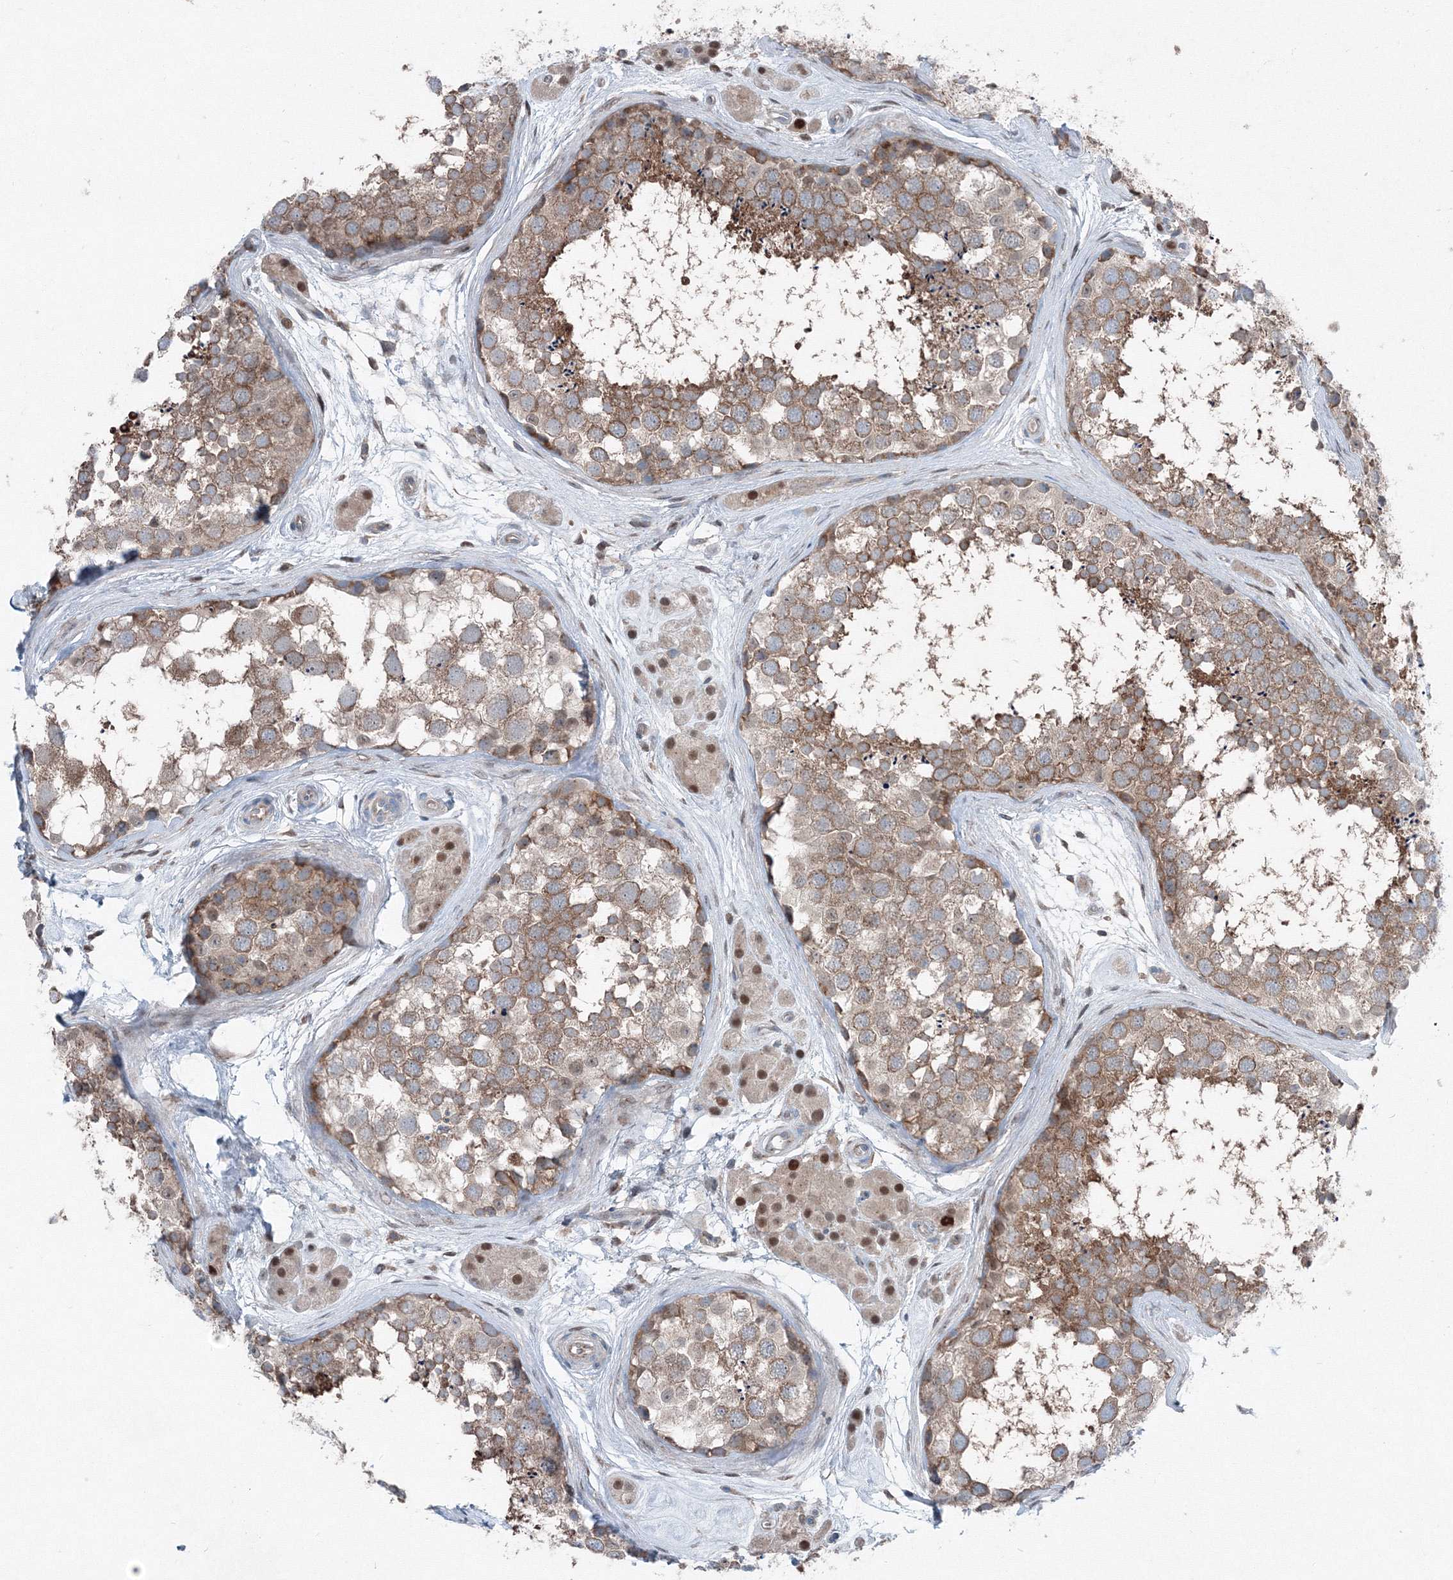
{"staining": {"intensity": "moderate", "quantity": ">75%", "location": "cytoplasmic/membranous"}, "tissue": "testis", "cell_type": "Cells in seminiferous ducts", "image_type": "normal", "snomed": [{"axis": "morphology", "description": "Normal tissue, NOS"}, {"axis": "topography", "description": "Testis"}], "caption": "This photomicrograph displays immunohistochemistry staining of unremarkable human testis, with medium moderate cytoplasmic/membranous positivity in approximately >75% of cells in seminiferous ducts.", "gene": "TPRKB", "patient": {"sex": "male", "age": 56}}